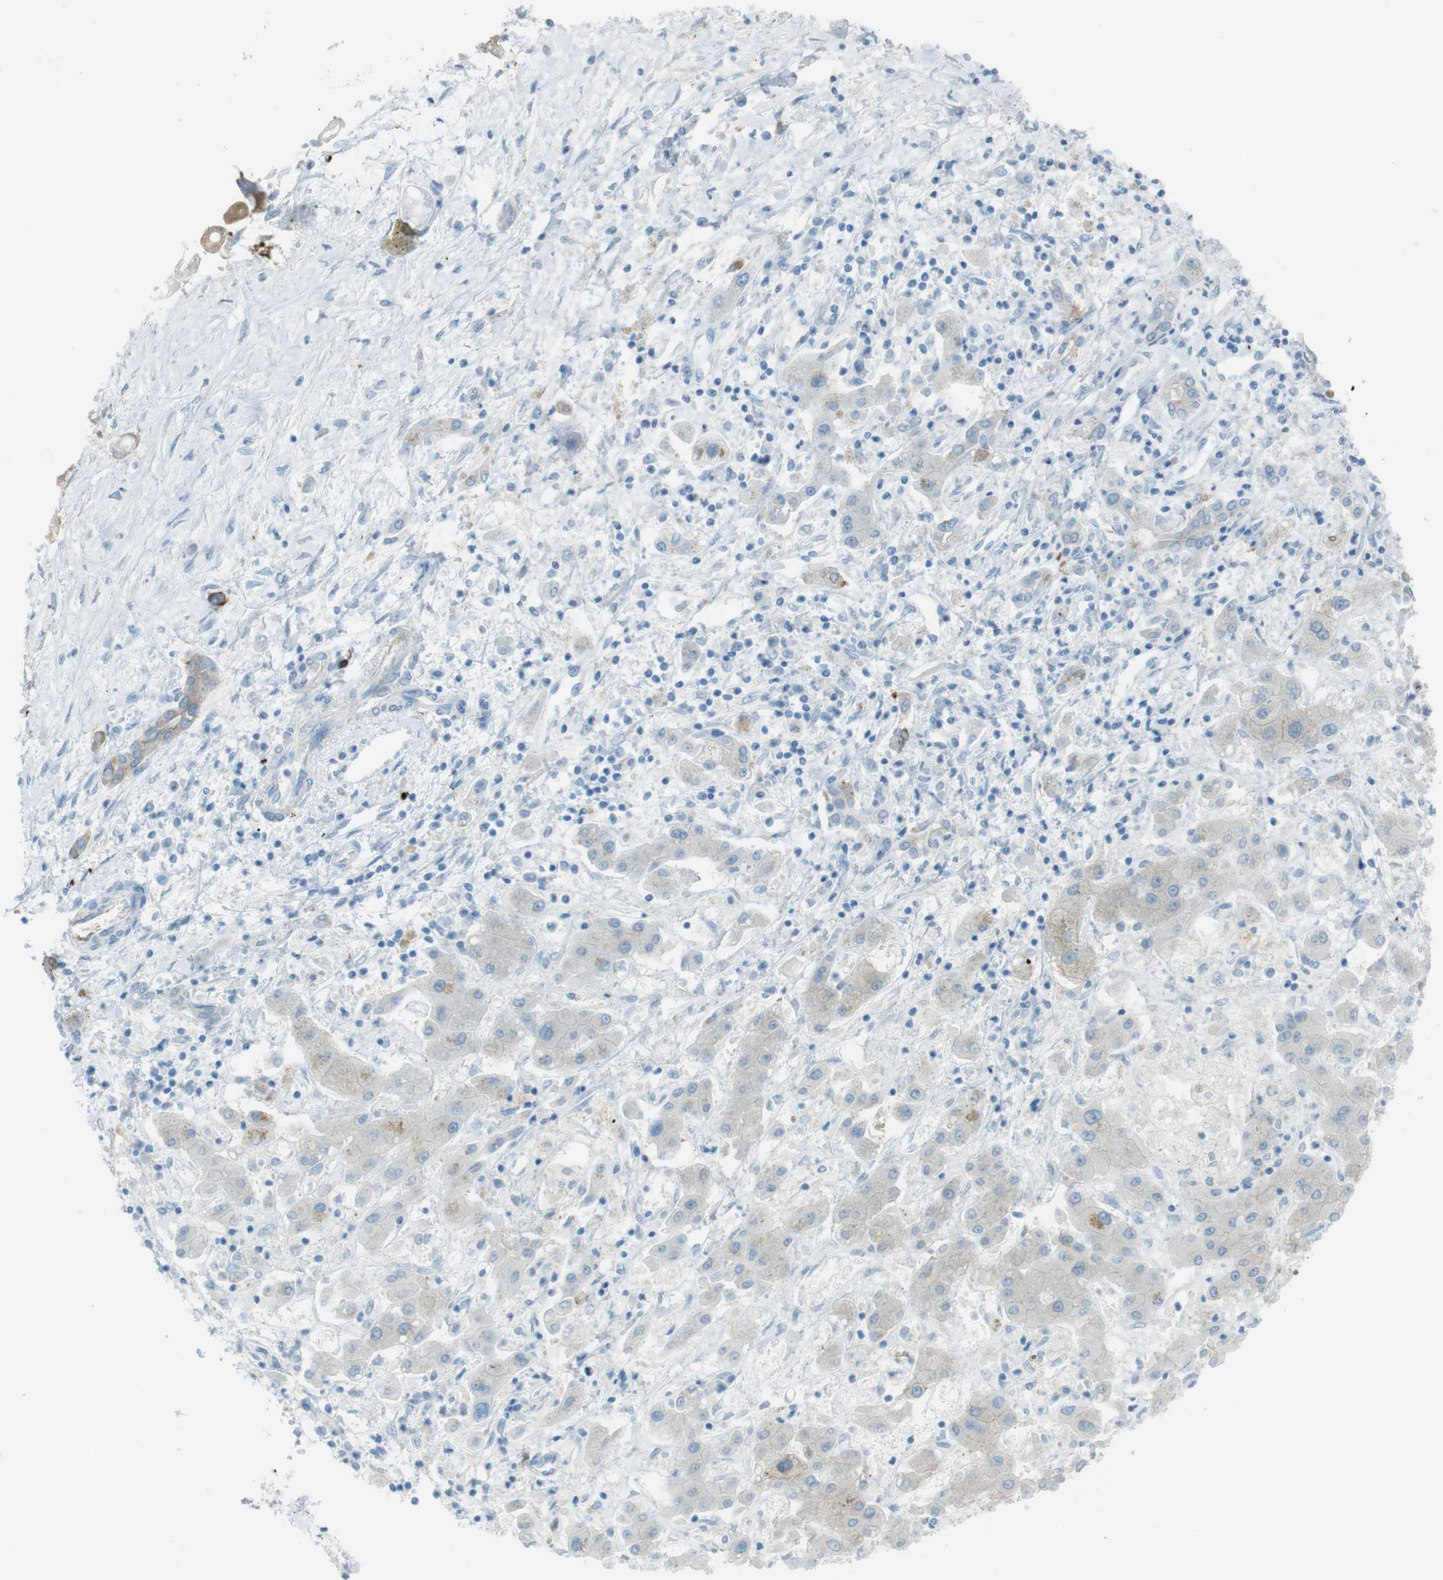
{"staining": {"intensity": "weak", "quantity": "<25%", "location": "cytoplasmic/membranous"}, "tissue": "liver cancer", "cell_type": "Tumor cells", "image_type": "cancer", "snomed": [{"axis": "morphology", "description": "Cholangiocarcinoma"}, {"axis": "topography", "description": "Liver"}], "caption": "Immunohistochemistry (IHC) photomicrograph of liver cancer (cholangiocarcinoma) stained for a protein (brown), which exhibits no positivity in tumor cells.", "gene": "TUBB2A", "patient": {"sex": "male", "age": 50}}